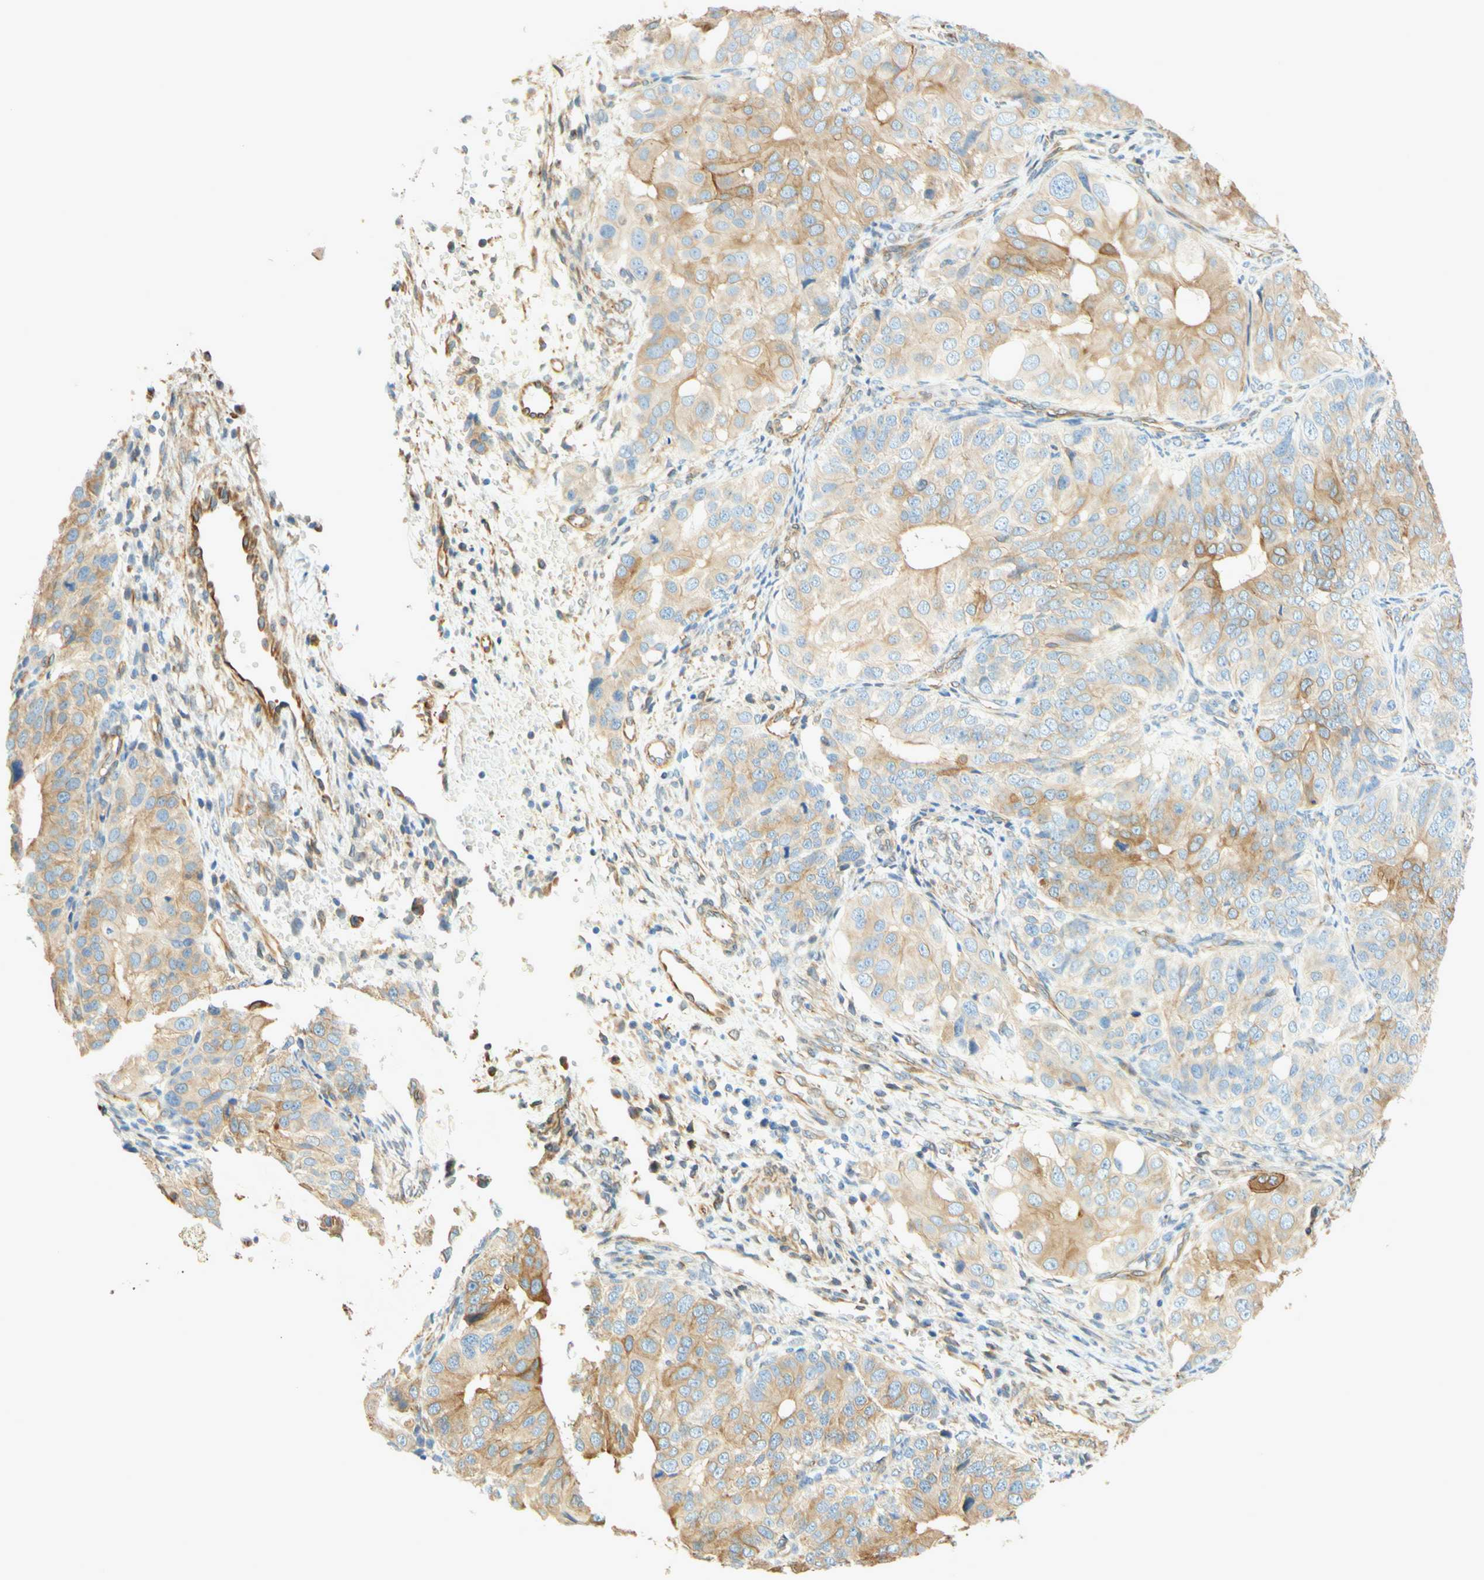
{"staining": {"intensity": "moderate", "quantity": "25%-75%", "location": "cytoplasmic/membranous"}, "tissue": "ovarian cancer", "cell_type": "Tumor cells", "image_type": "cancer", "snomed": [{"axis": "morphology", "description": "Carcinoma, endometroid"}, {"axis": "topography", "description": "Ovary"}], "caption": "Tumor cells exhibit medium levels of moderate cytoplasmic/membranous positivity in approximately 25%-75% of cells in human ovarian cancer (endometroid carcinoma).", "gene": "ENDOD1", "patient": {"sex": "female", "age": 51}}